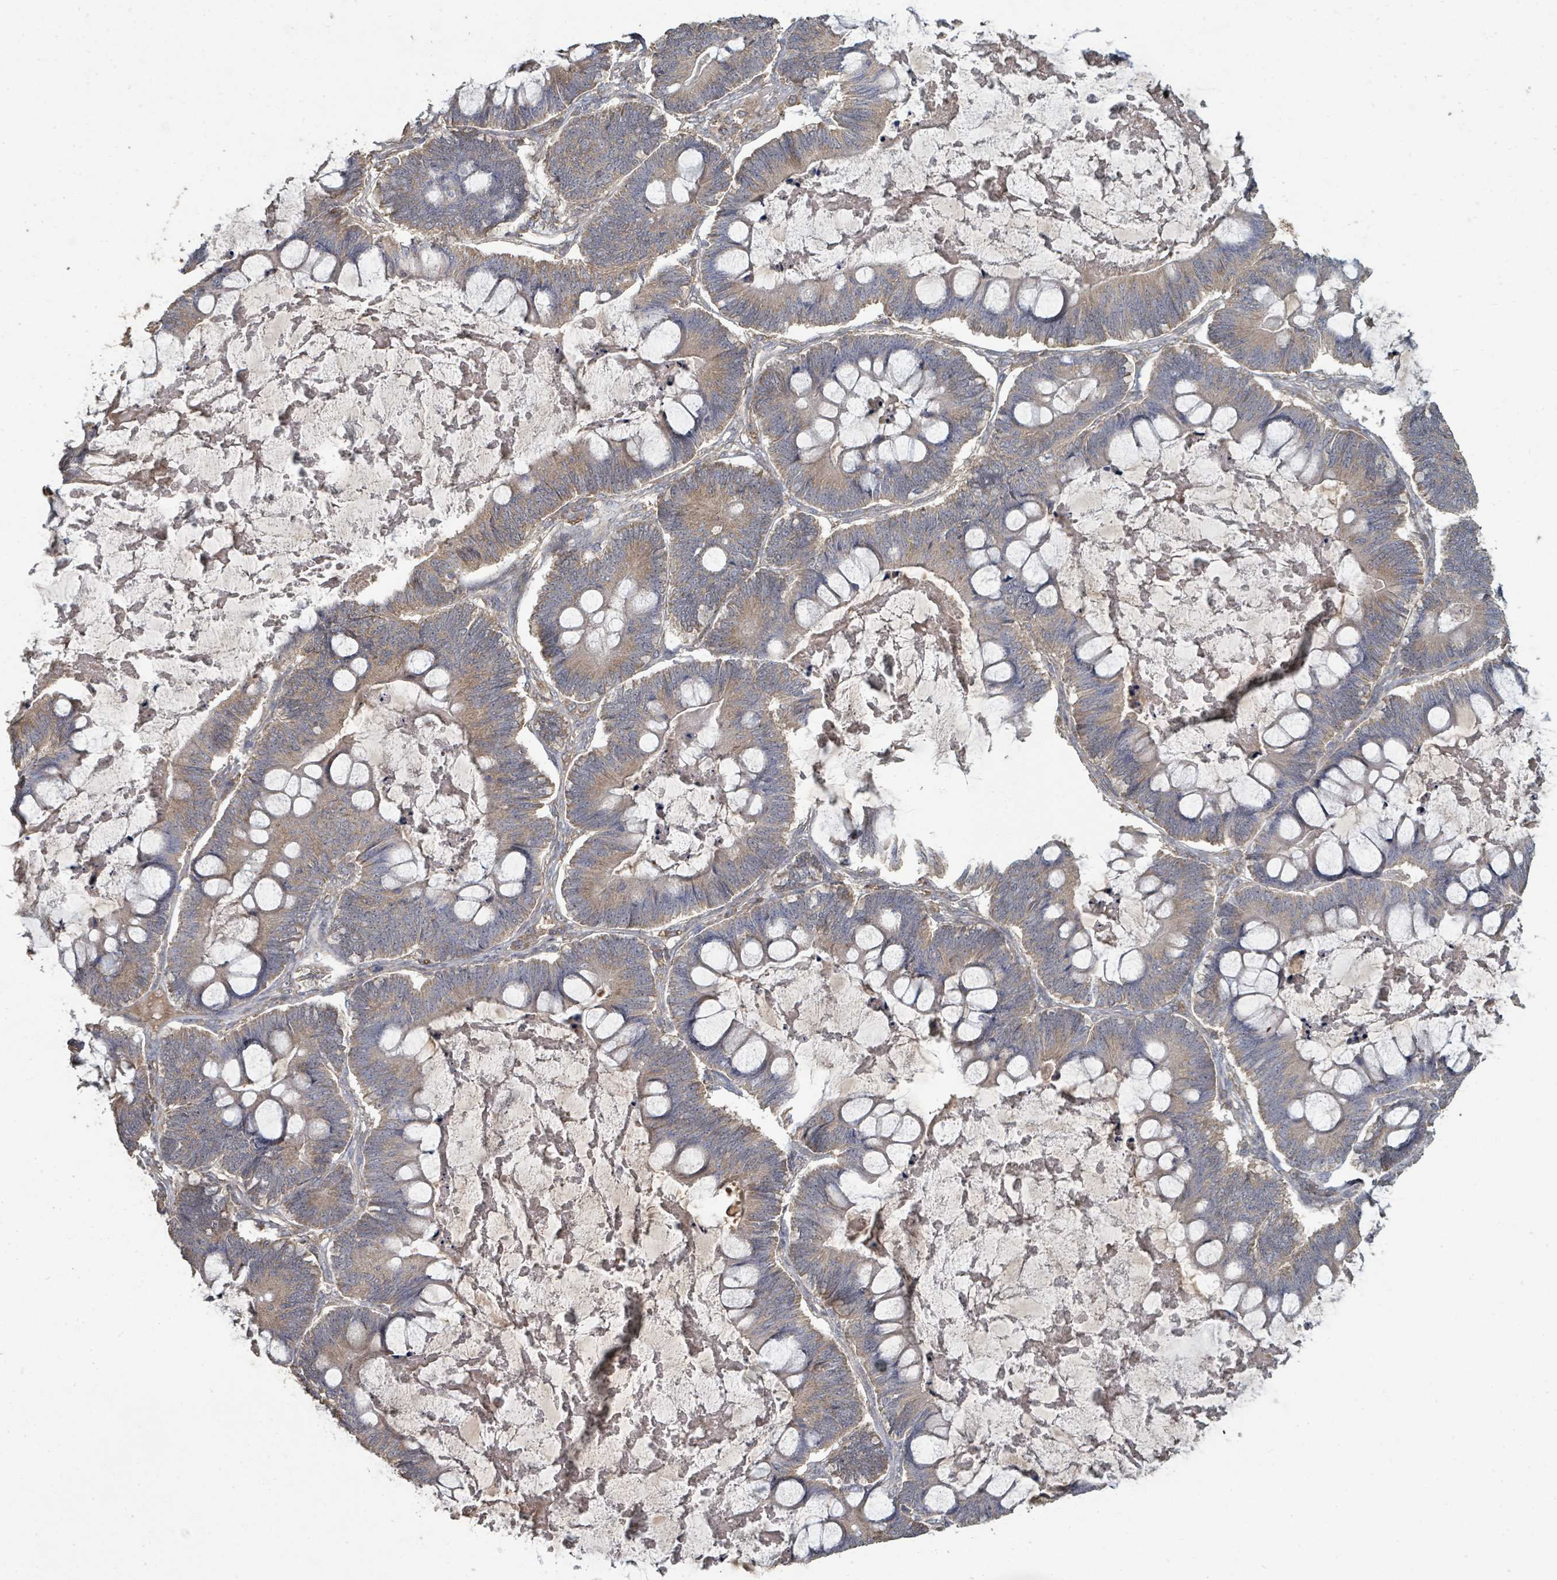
{"staining": {"intensity": "moderate", "quantity": "25%-75%", "location": "cytoplasmic/membranous"}, "tissue": "ovarian cancer", "cell_type": "Tumor cells", "image_type": "cancer", "snomed": [{"axis": "morphology", "description": "Cystadenocarcinoma, mucinous, NOS"}, {"axis": "topography", "description": "Ovary"}], "caption": "Immunohistochemical staining of human ovarian mucinous cystadenocarcinoma reveals medium levels of moderate cytoplasmic/membranous protein positivity in approximately 25%-75% of tumor cells.", "gene": "WDFY1", "patient": {"sex": "female", "age": 61}}